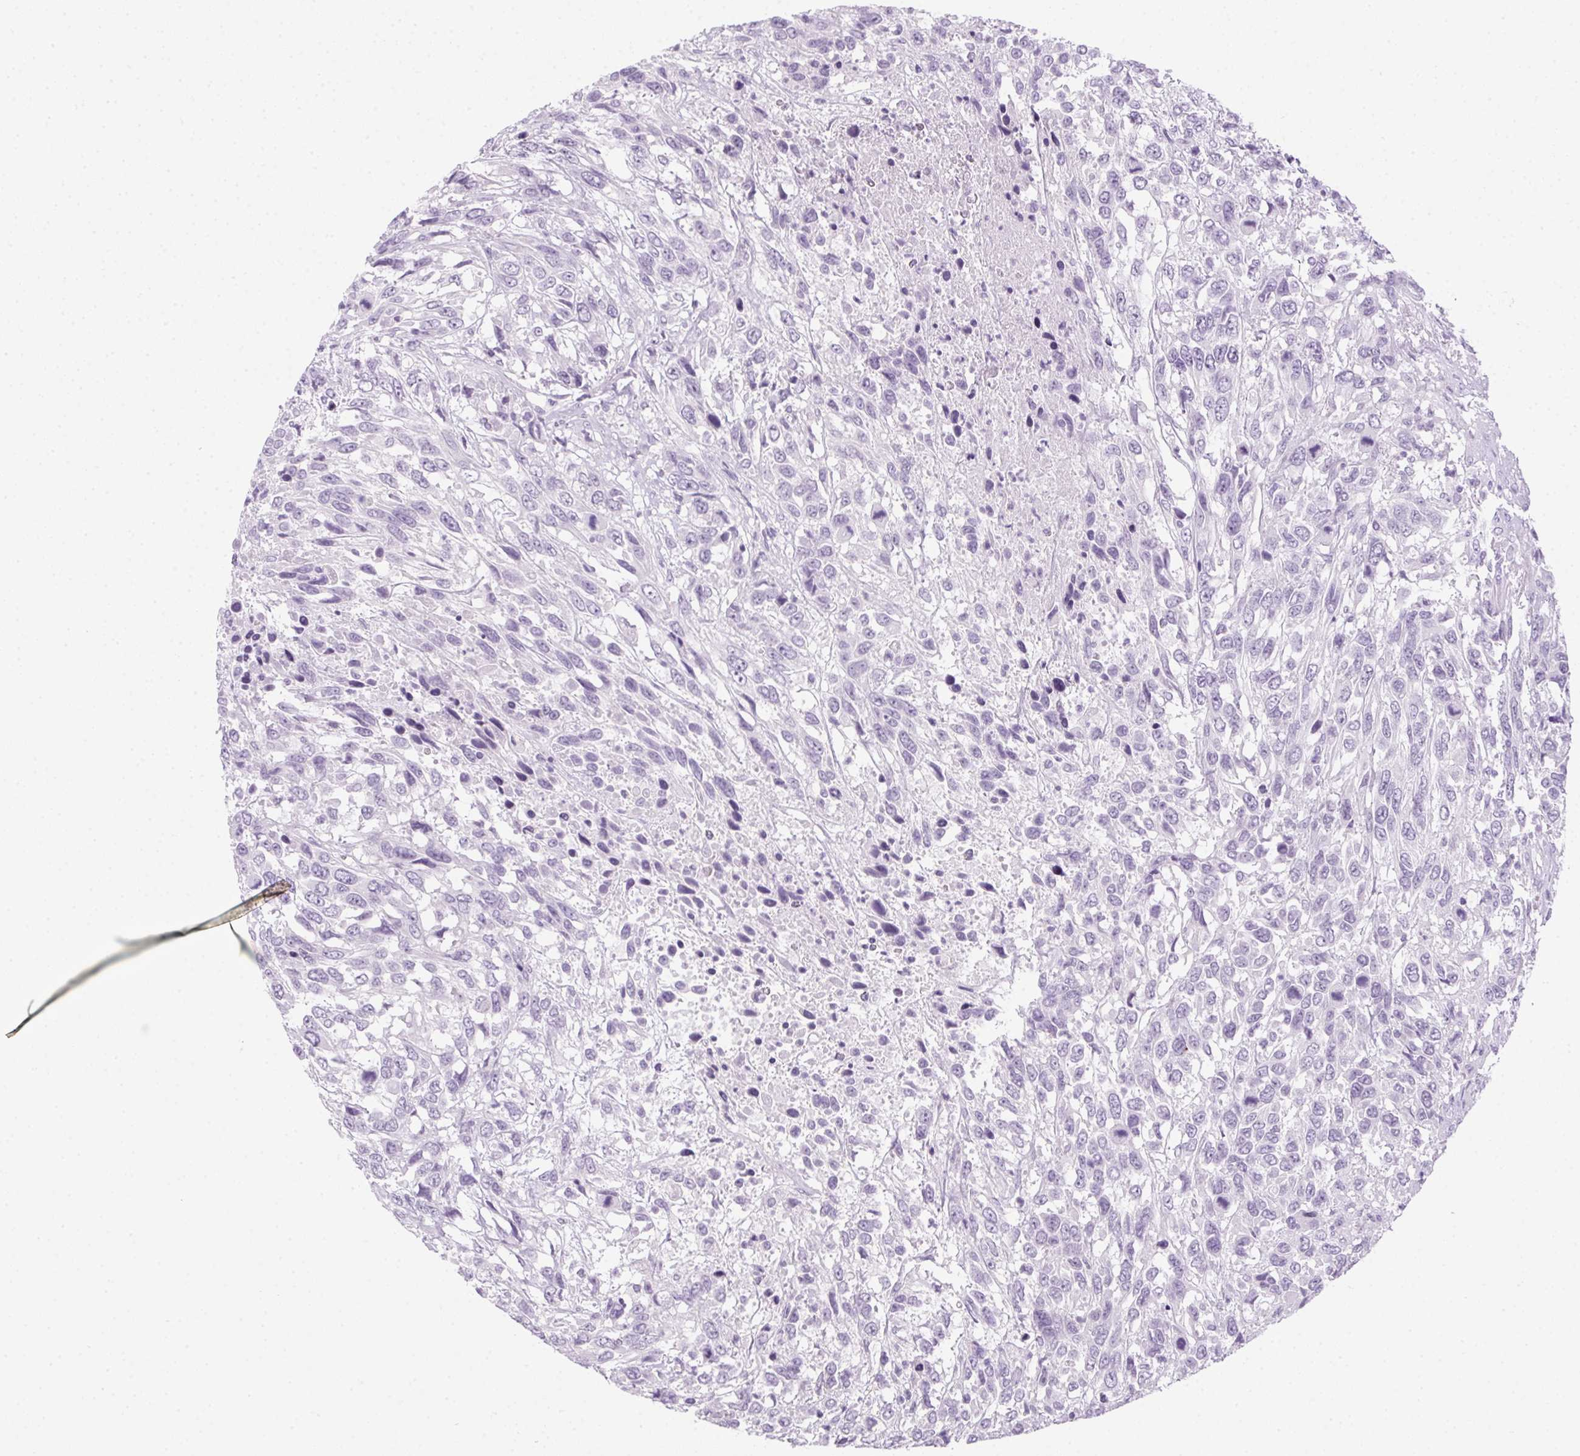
{"staining": {"intensity": "negative", "quantity": "none", "location": "none"}, "tissue": "urothelial cancer", "cell_type": "Tumor cells", "image_type": "cancer", "snomed": [{"axis": "morphology", "description": "Urothelial carcinoma, High grade"}, {"axis": "topography", "description": "Urinary bladder"}], "caption": "Tumor cells are negative for protein expression in human urothelial carcinoma (high-grade).", "gene": "POPDC2", "patient": {"sex": "female", "age": 70}}